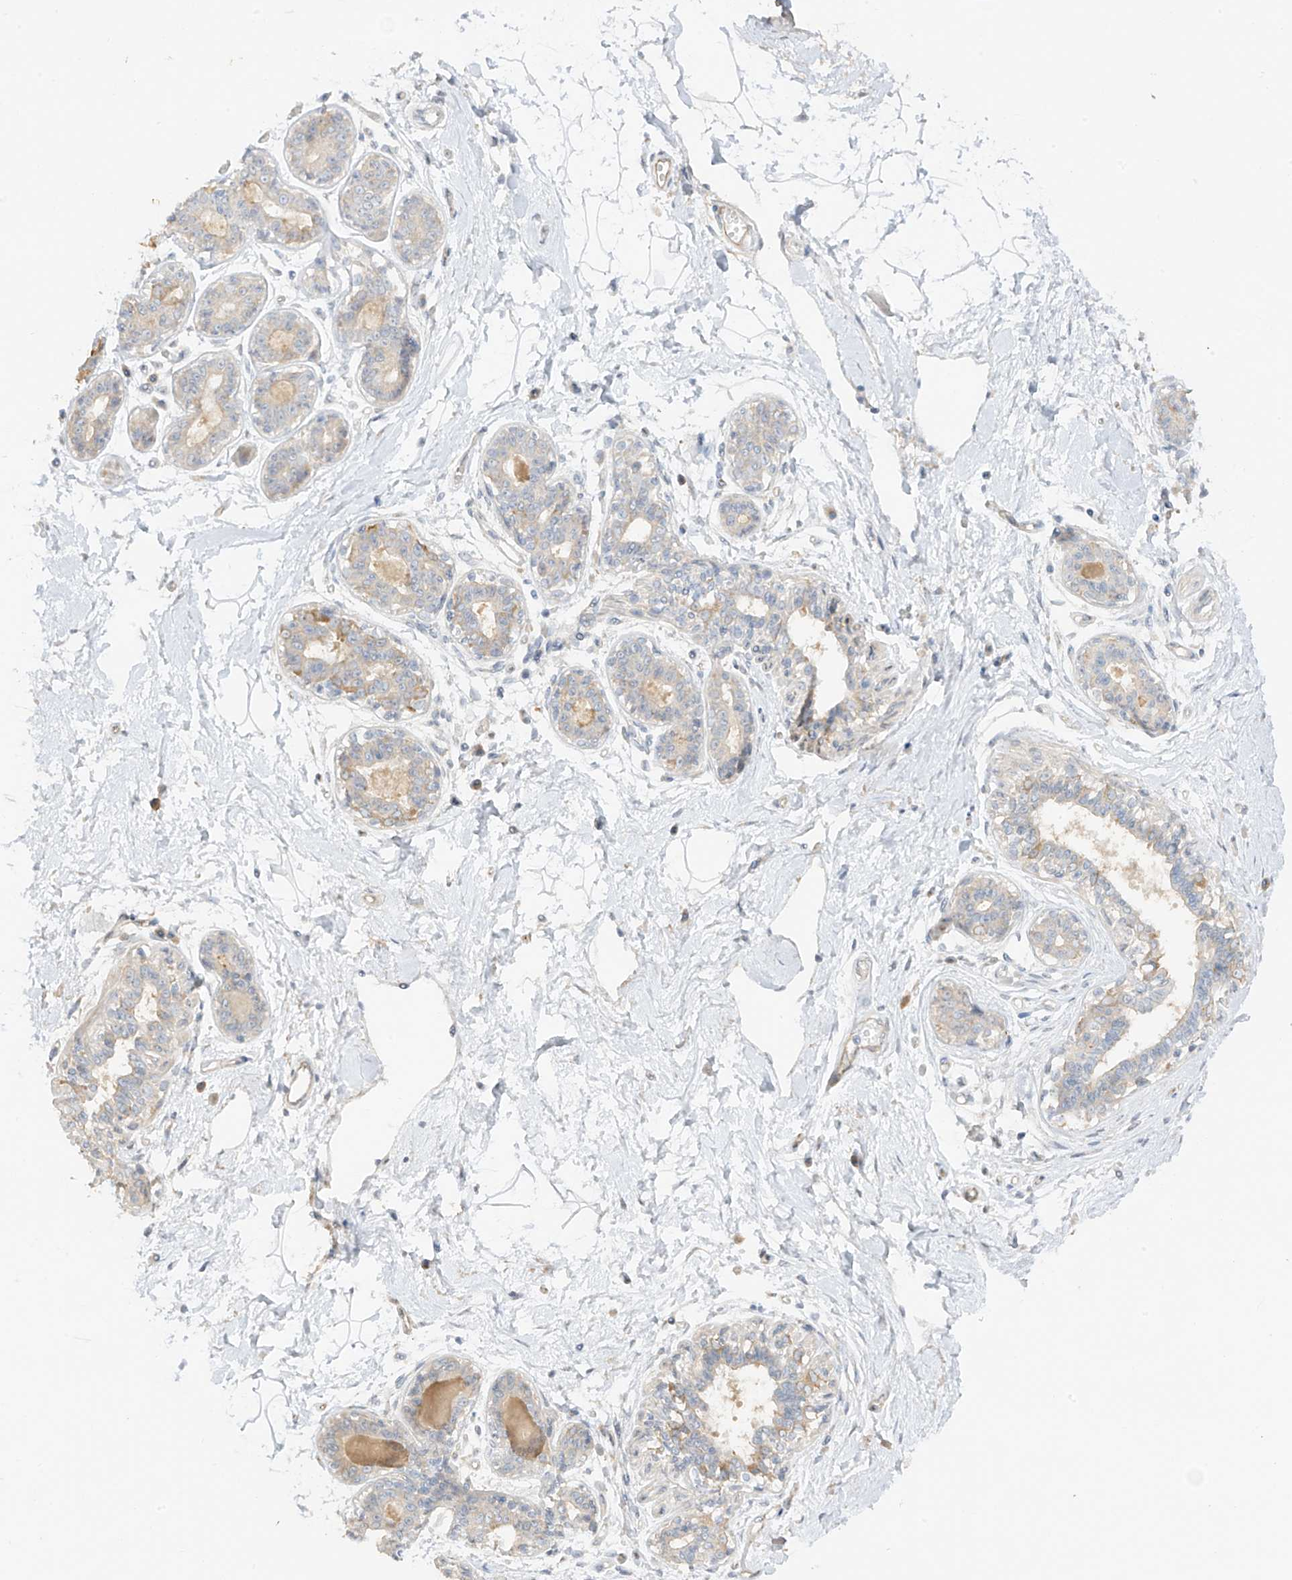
{"staining": {"intensity": "negative", "quantity": "none", "location": "none"}, "tissue": "breast", "cell_type": "Adipocytes", "image_type": "normal", "snomed": [{"axis": "morphology", "description": "Normal tissue, NOS"}, {"axis": "topography", "description": "Breast"}], "caption": "Adipocytes are negative for brown protein staining in benign breast. (DAB immunohistochemistry (IHC), high magnification).", "gene": "DCDC2", "patient": {"sex": "female", "age": 45}}